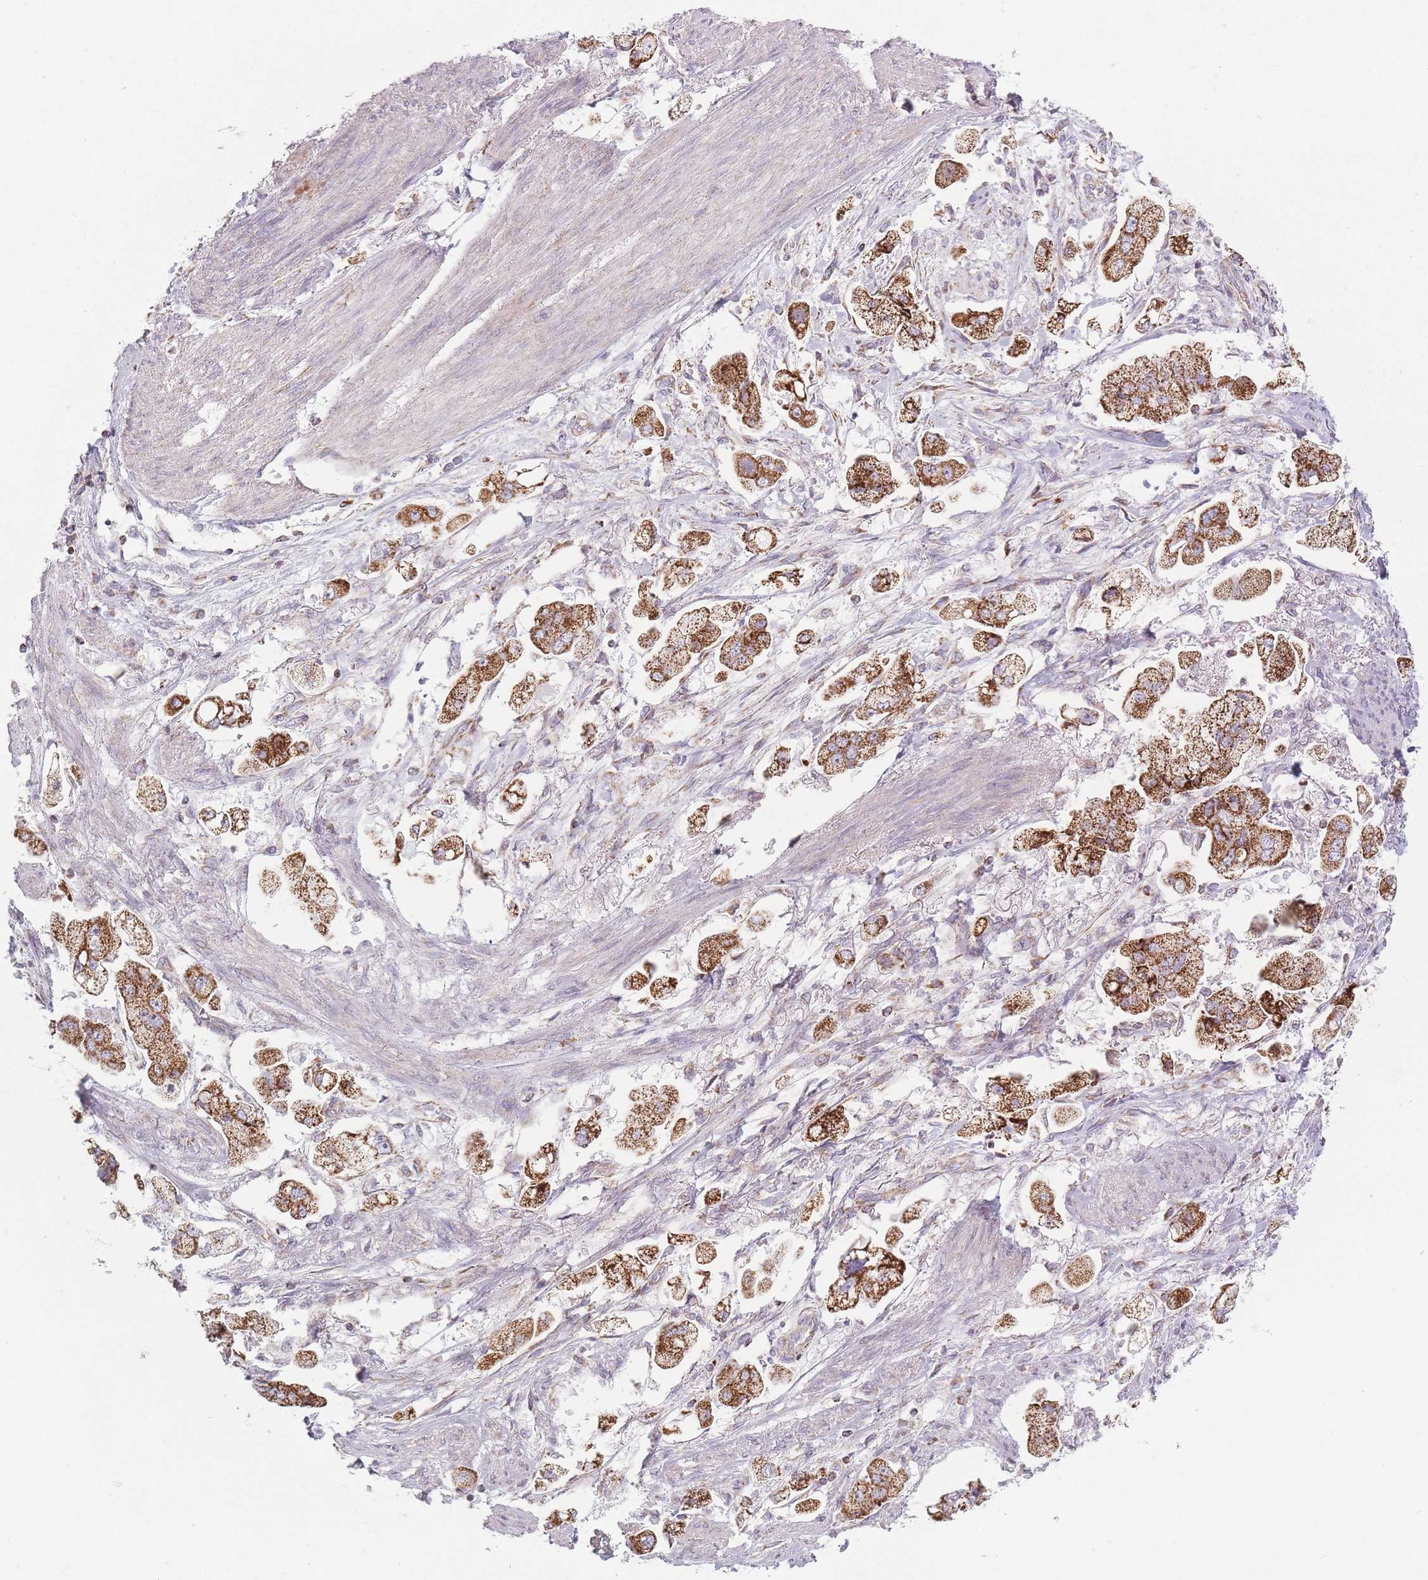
{"staining": {"intensity": "strong", "quantity": ">75%", "location": "cytoplasmic/membranous"}, "tissue": "stomach cancer", "cell_type": "Tumor cells", "image_type": "cancer", "snomed": [{"axis": "morphology", "description": "Adenocarcinoma, NOS"}, {"axis": "topography", "description": "Stomach"}], "caption": "Immunohistochemical staining of human stomach adenocarcinoma displays high levels of strong cytoplasmic/membranous protein positivity in approximately >75% of tumor cells. The staining is performed using DAB (3,3'-diaminobenzidine) brown chromogen to label protein expression. The nuclei are counter-stained blue using hematoxylin.", "gene": "DCHS1", "patient": {"sex": "male", "age": 62}}